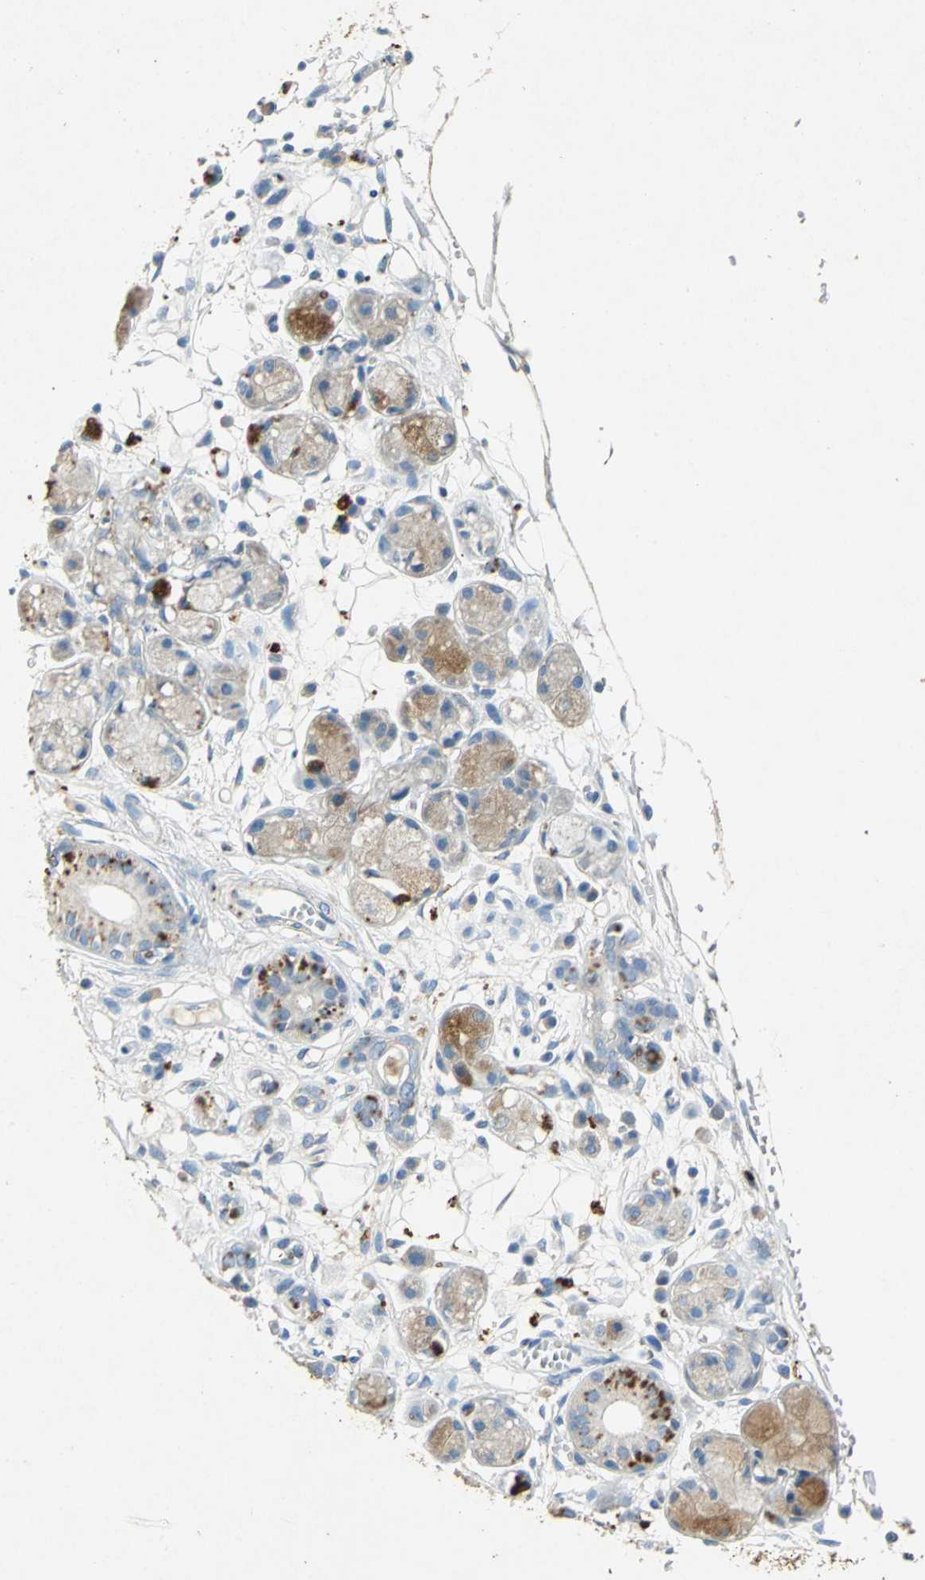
{"staining": {"intensity": "weak", "quantity": "25%-75%", "location": "cytoplasmic/membranous"}, "tissue": "adipose tissue", "cell_type": "Adipocytes", "image_type": "normal", "snomed": [{"axis": "morphology", "description": "Normal tissue, NOS"}, {"axis": "morphology", "description": "Inflammation, NOS"}, {"axis": "topography", "description": "Vascular tissue"}, {"axis": "topography", "description": "Salivary gland"}], "caption": "The micrograph demonstrates immunohistochemical staining of unremarkable adipose tissue. There is weak cytoplasmic/membranous staining is seen in about 25%-75% of adipocytes.", "gene": "ADAMTS5", "patient": {"sex": "female", "age": 75}}